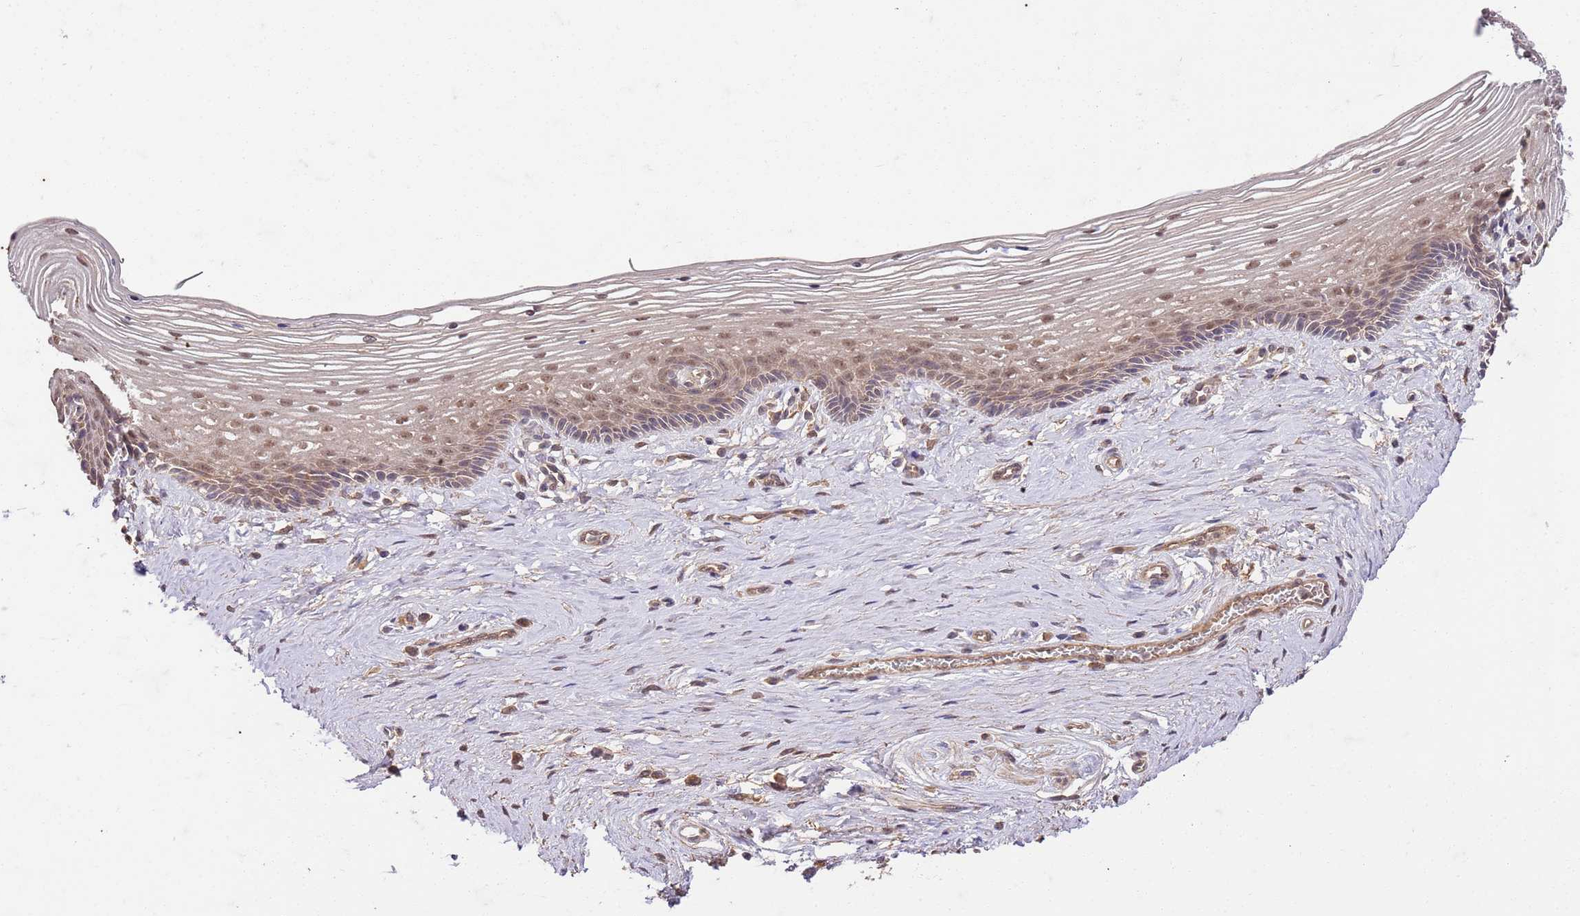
{"staining": {"intensity": "moderate", "quantity": "25%-75%", "location": "cytoplasmic/membranous,nuclear"}, "tissue": "vagina", "cell_type": "Squamous epithelial cells", "image_type": "normal", "snomed": [{"axis": "morphology", "description": "Normal tissue, NOS"}, {"axis": "topography", "description": "Vagina"}], "caption": "Brown immunohistochemical staining in unremarkable human vagina demonstrates moderate cytoplasmic/membranous,nuclear staining in about 25%-75% of squamous epithelial cells.", "gene": "UBE3A", "patient": {"sex": "female", "age": 46}}